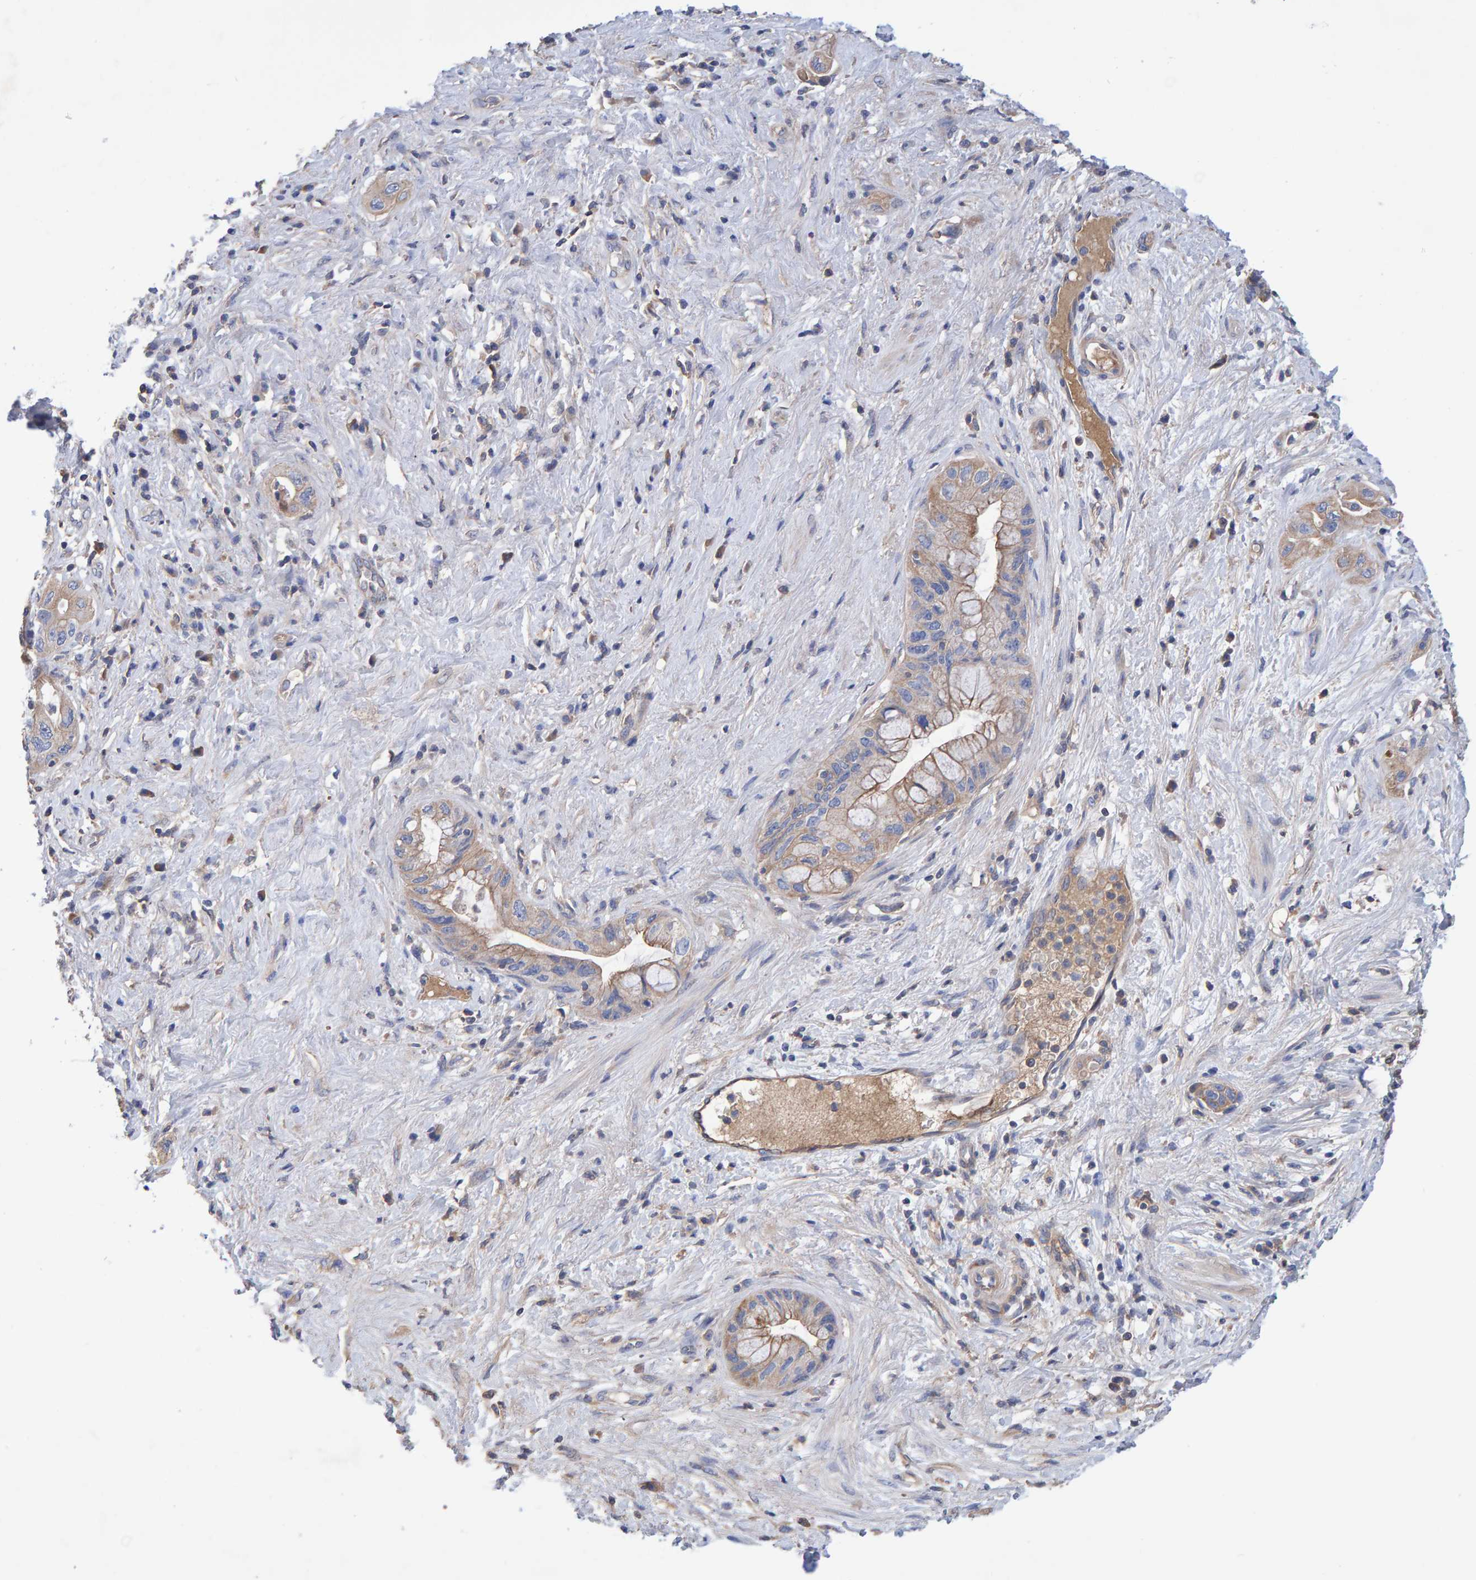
{"staining": {"intensity": "weak", "quantity": "25%-75%", "location": "cytoplasmic/membranous"}, "tissue": "pancreatic cancer", "cell_type": "Tumor cells", "image_type": "cancer", "snomed": [{"axis": "morphology", "description": "Adenocarcinoma, NOS"}, {"axis": "topography", "description": "Pancreas"}], "caption": "This is a photomicrograph of immunohistochemistry staining of pancreatic cancer (adenocarcinoma), which shows weak staining in the cytoplasmic/membranous of tumor cells.", "gene": "EFR3A", "patient": {"sex": "female", "age": 73}}